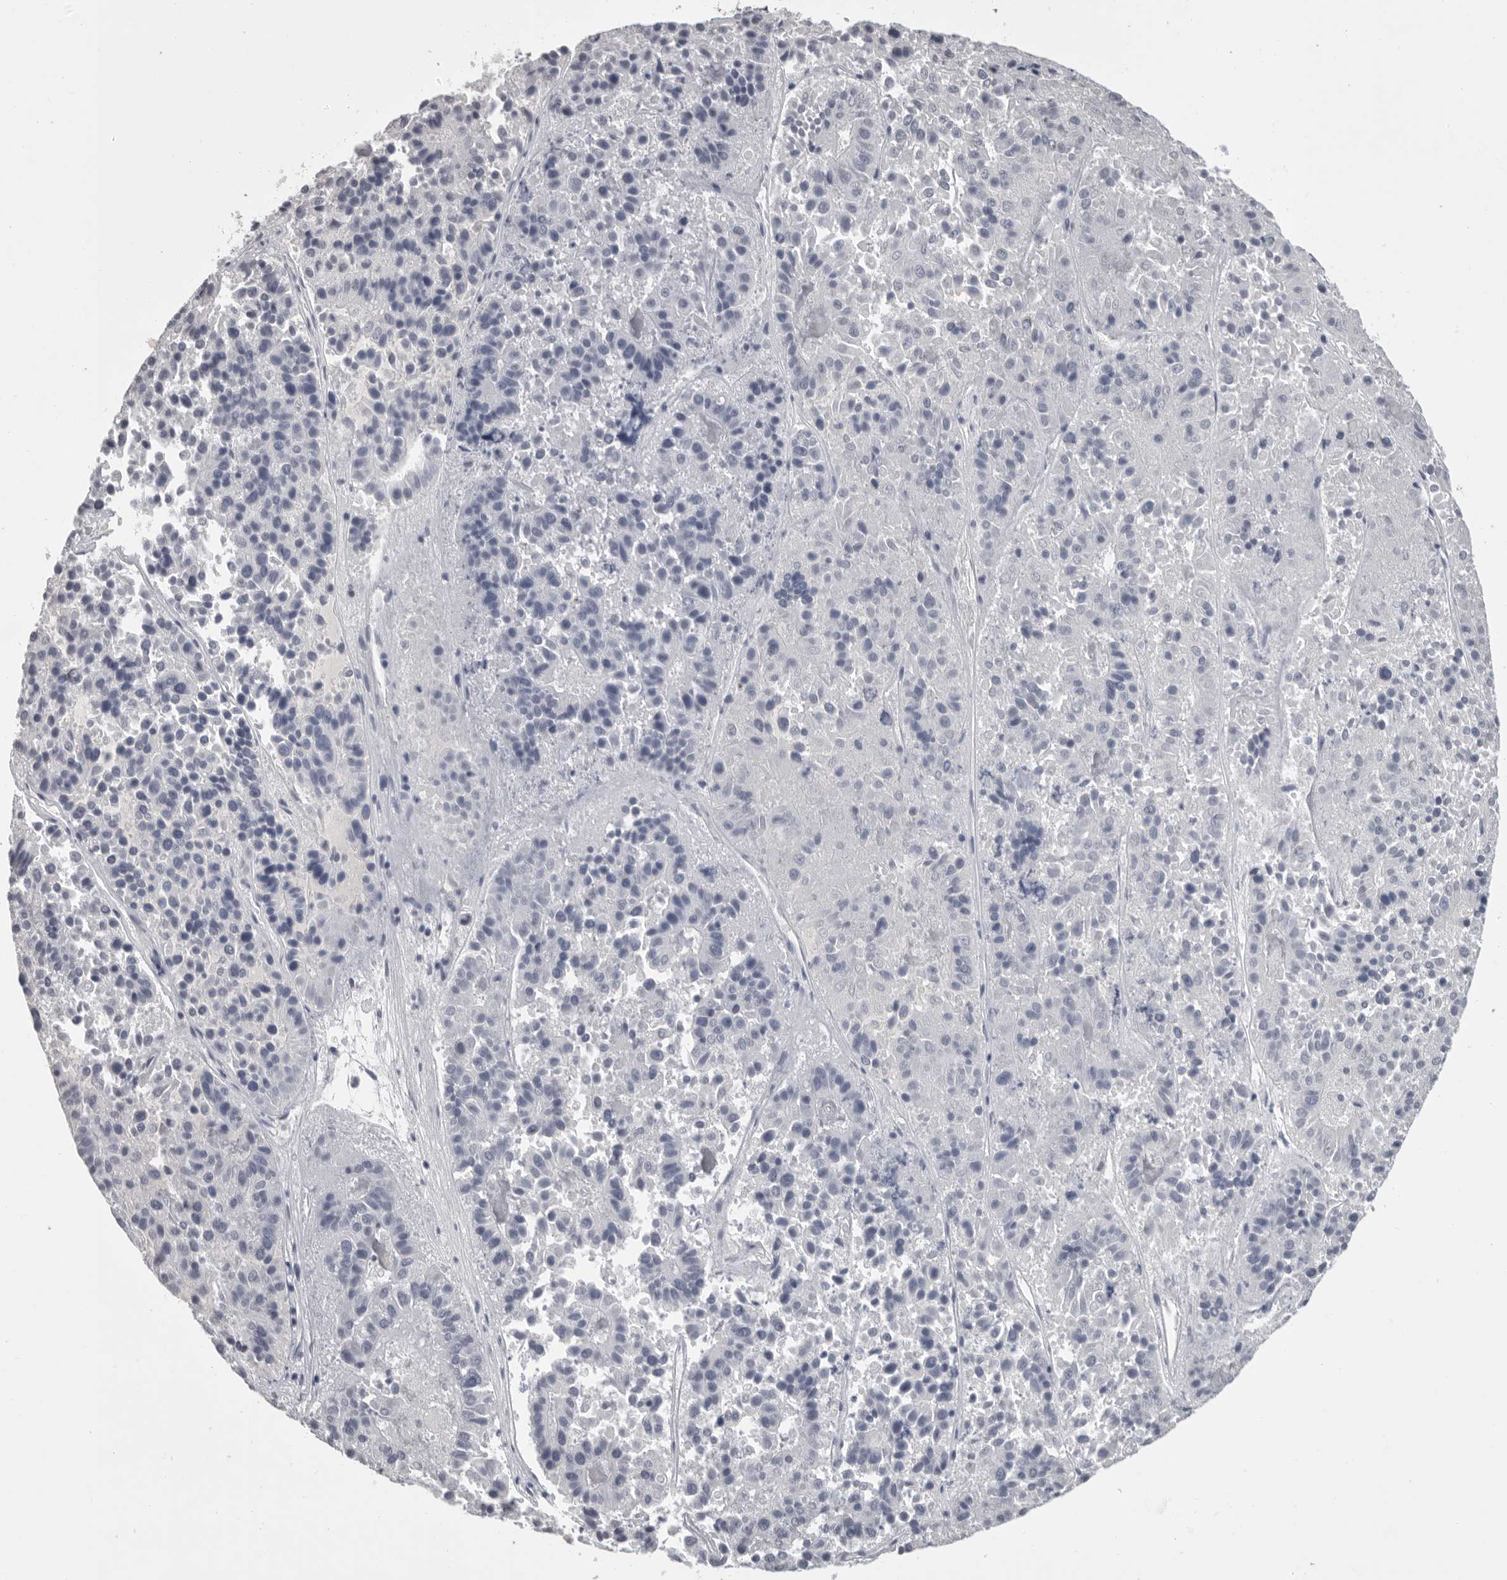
{"staining": {"intensity": "negative", "quantity": "none", "location": "none"}, "tissue": "pancreatic cancer", "cell_type": "Tumor cells", "image_type": "cancer", "snomed": [{"axis": "morphology", "description": "Adenocarcinoma, NOS"}, {"axis": "topography", "description": "Pancreas"}], "caption": "A photomicrograph of human pancreatic cancer (adenocarcinoma) is negative for staining in tumor cells.", "gene": "GNLY", "patient": {"sex": "male", "age": 50}}